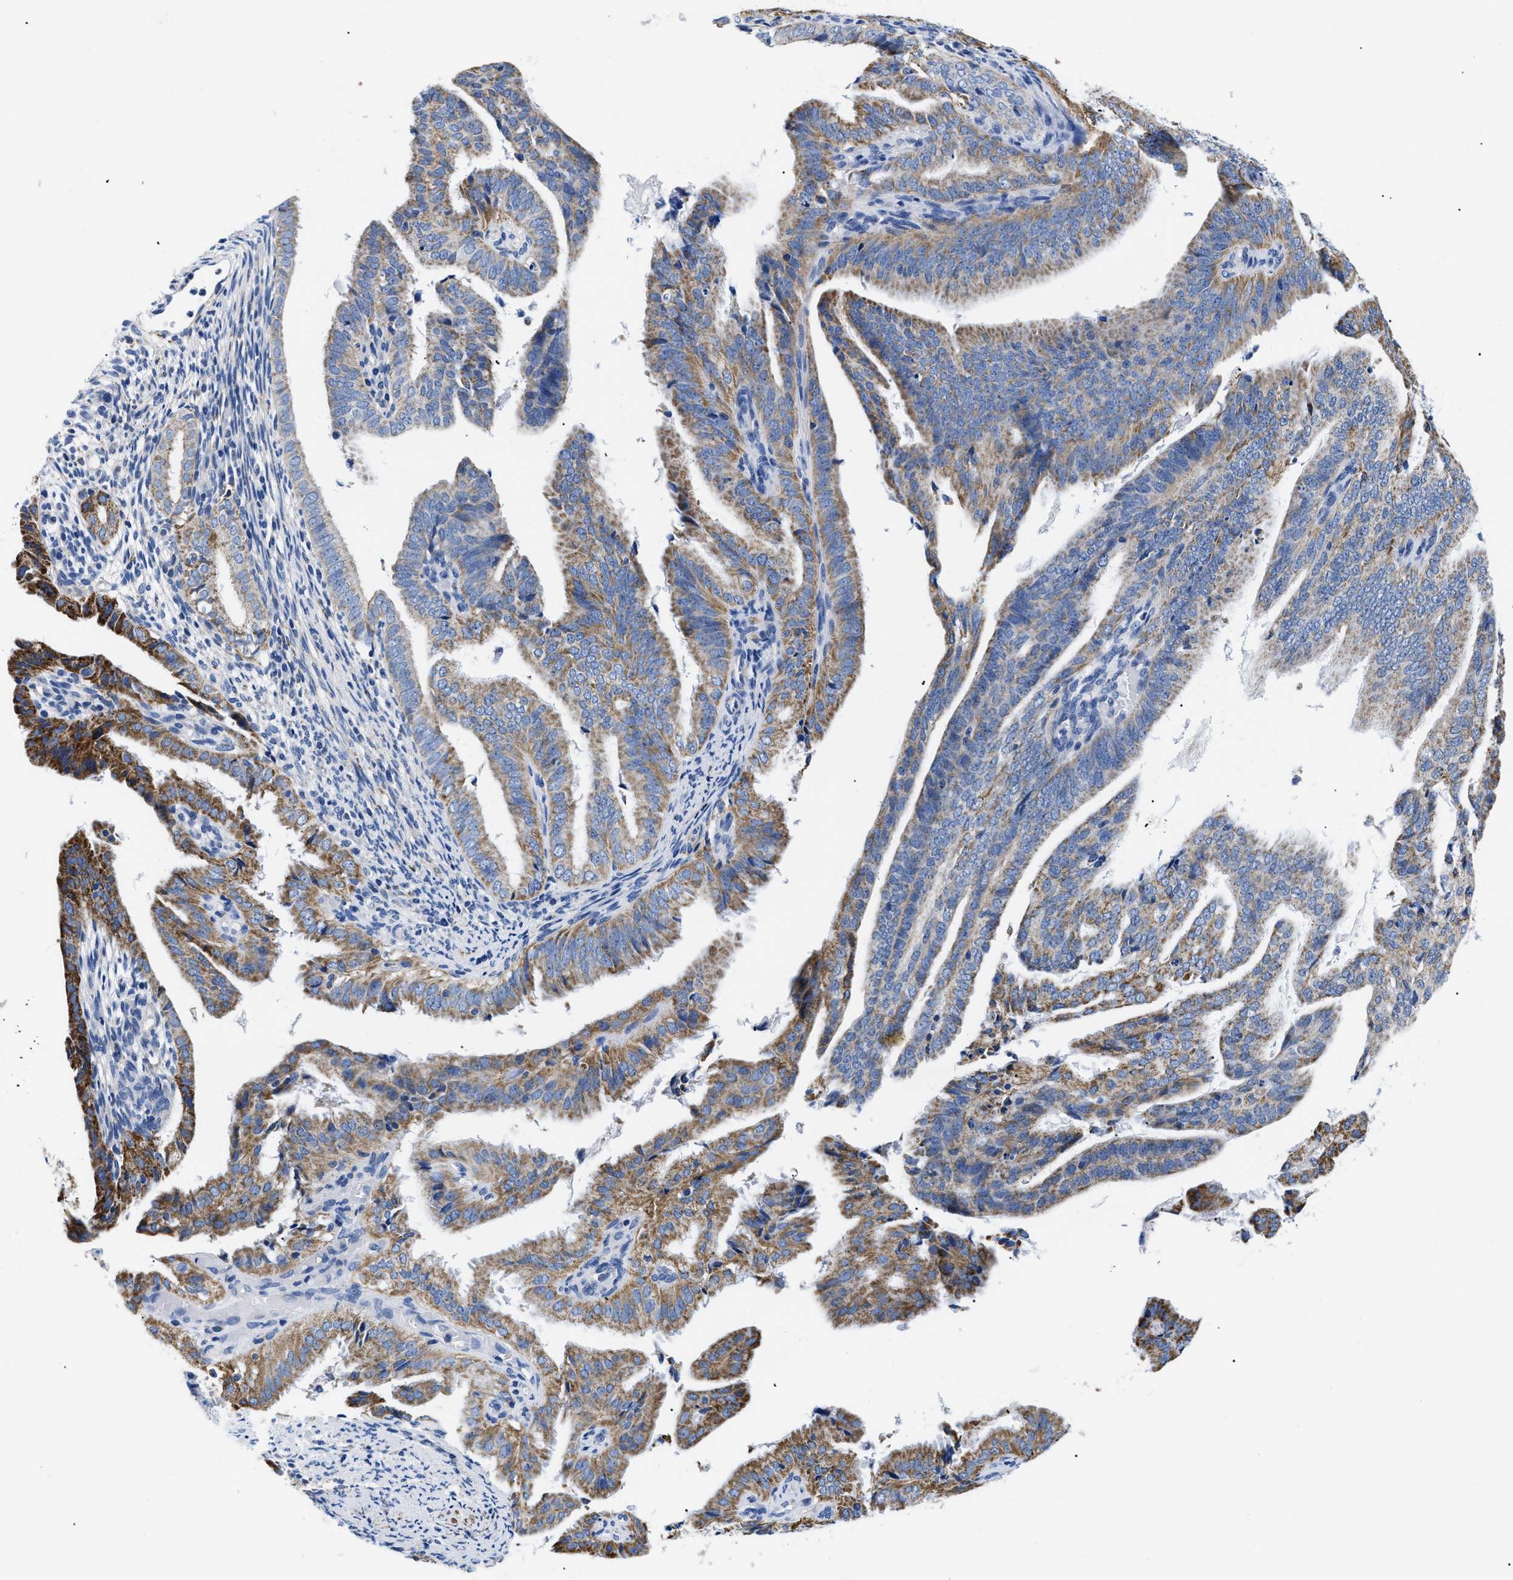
{"staining": {"intensity": "moderate", "quantity": "25%-75%", "location": "cytoplasmic/membranous"}, "tissue": "endometrial cancer", "cell_type": "Tumor cells", "image_type": "cancer", "snomed": [{"axis": "morphology", "description": "Adenocarcinoma, NOS"}, {"axis": "topography", "description": "Endometrium"}], "caption": "Human adenocarcinoma (endometrial) stained with a brown dye displays moderate cytoplasmic/membranous positive expression in about 25%-75% of tumor cells.", "gene": "GPR149", "patient": {"sex": "female", "age": 58}}